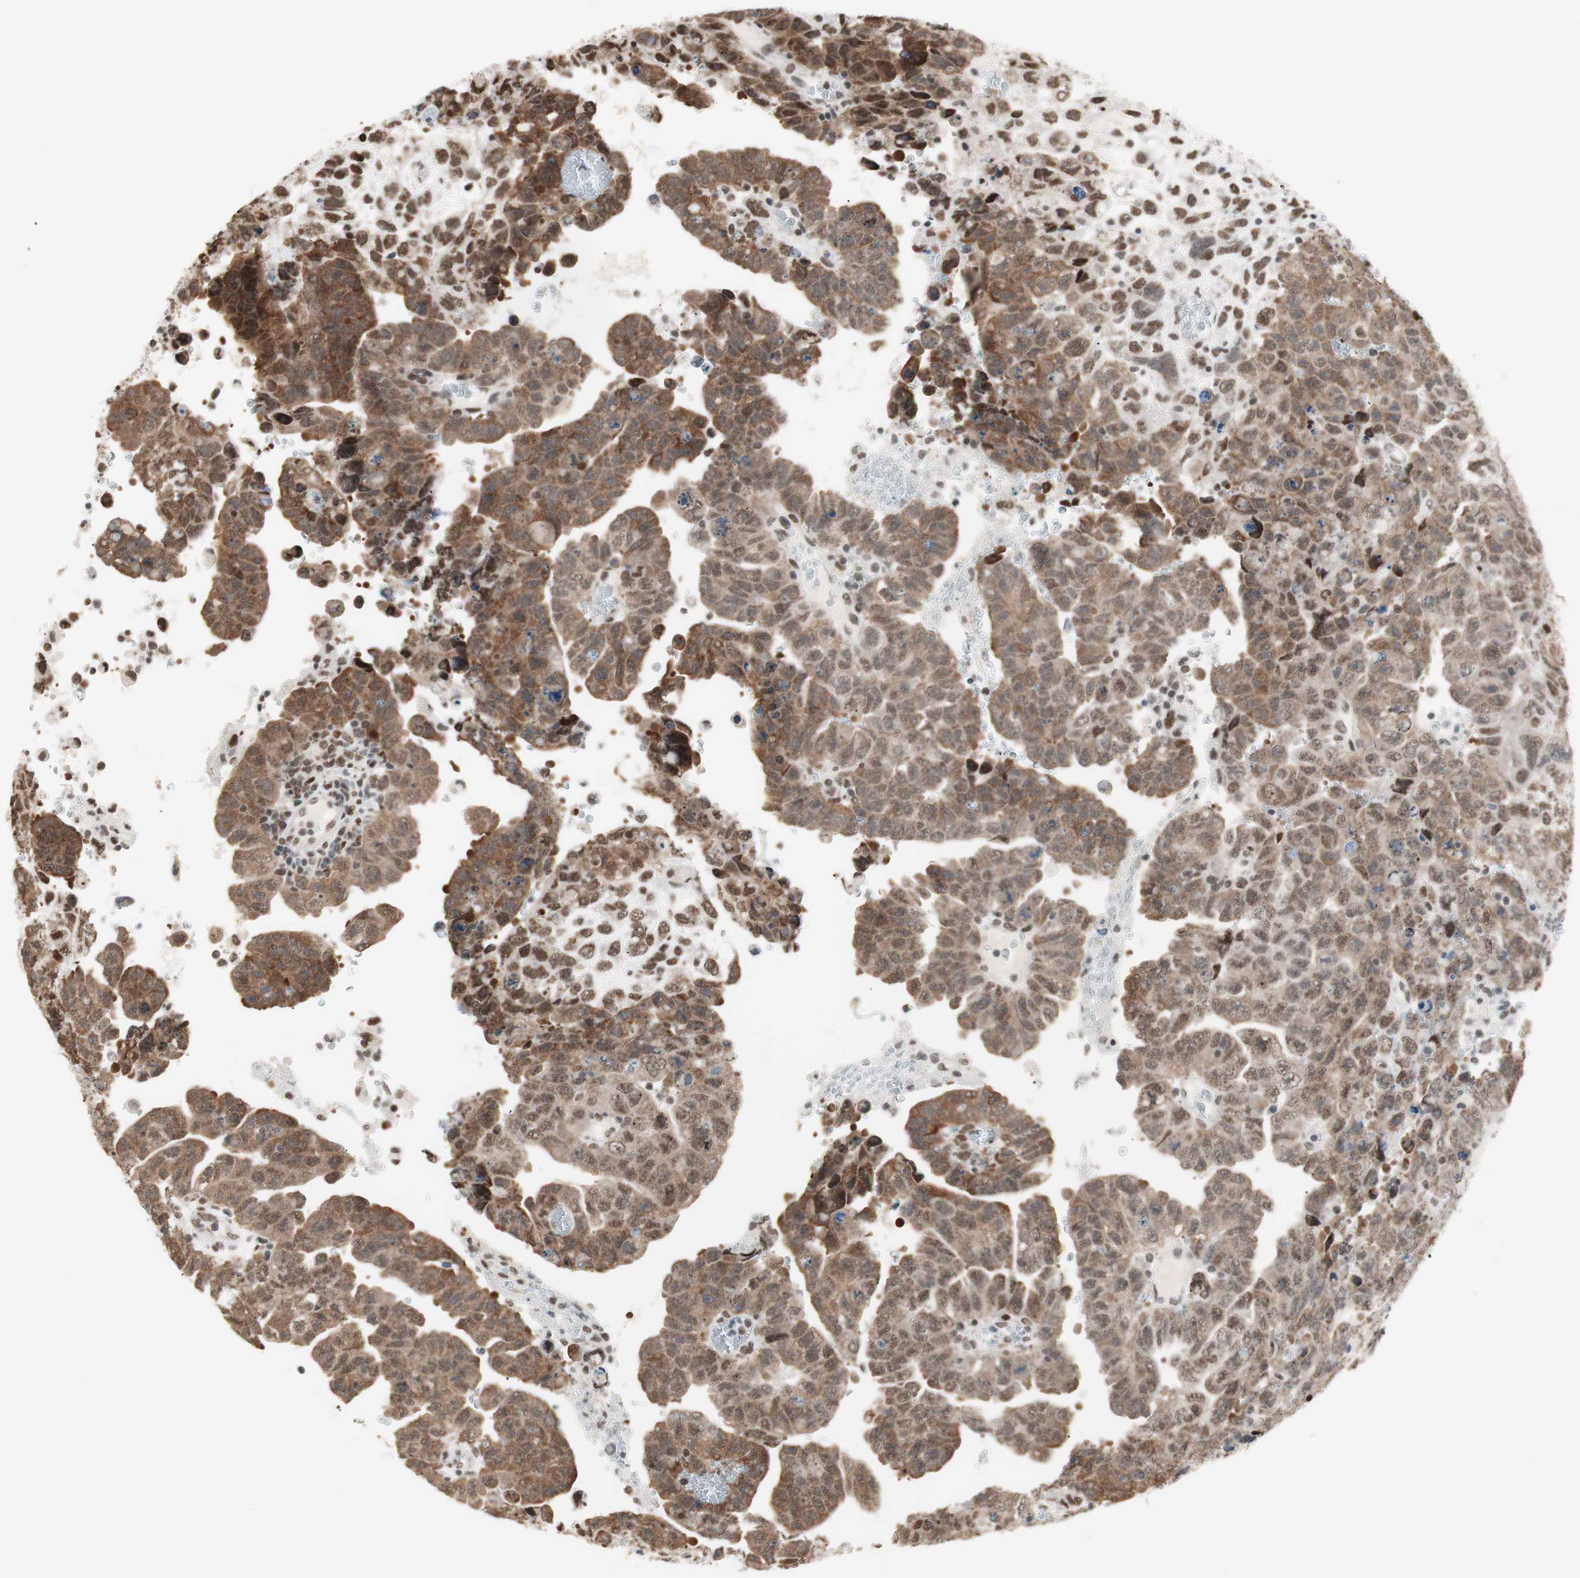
{"staining": {"intensity": "moderate", "quantity": ">75%", "location": "cytoplasmic/membranous,nuclear"}, "tissue": "testis cancer", "cell_type": "Tumor cells", "image_type": "cancer", "snomed": [{"axis": "morphology", "description": "Carcinoma, Embryonal, NOS"}, {"axis": "topography", "description": "Testis"}], "caption": "Protein staining of testis embryonal carcinoma tissue reveals moderate cytoplasmic/membranous and nuclear staining in about >75% of tumor cells.", "gene": "SMARCE1", "patient": {"sex": "male", "age": 28}}